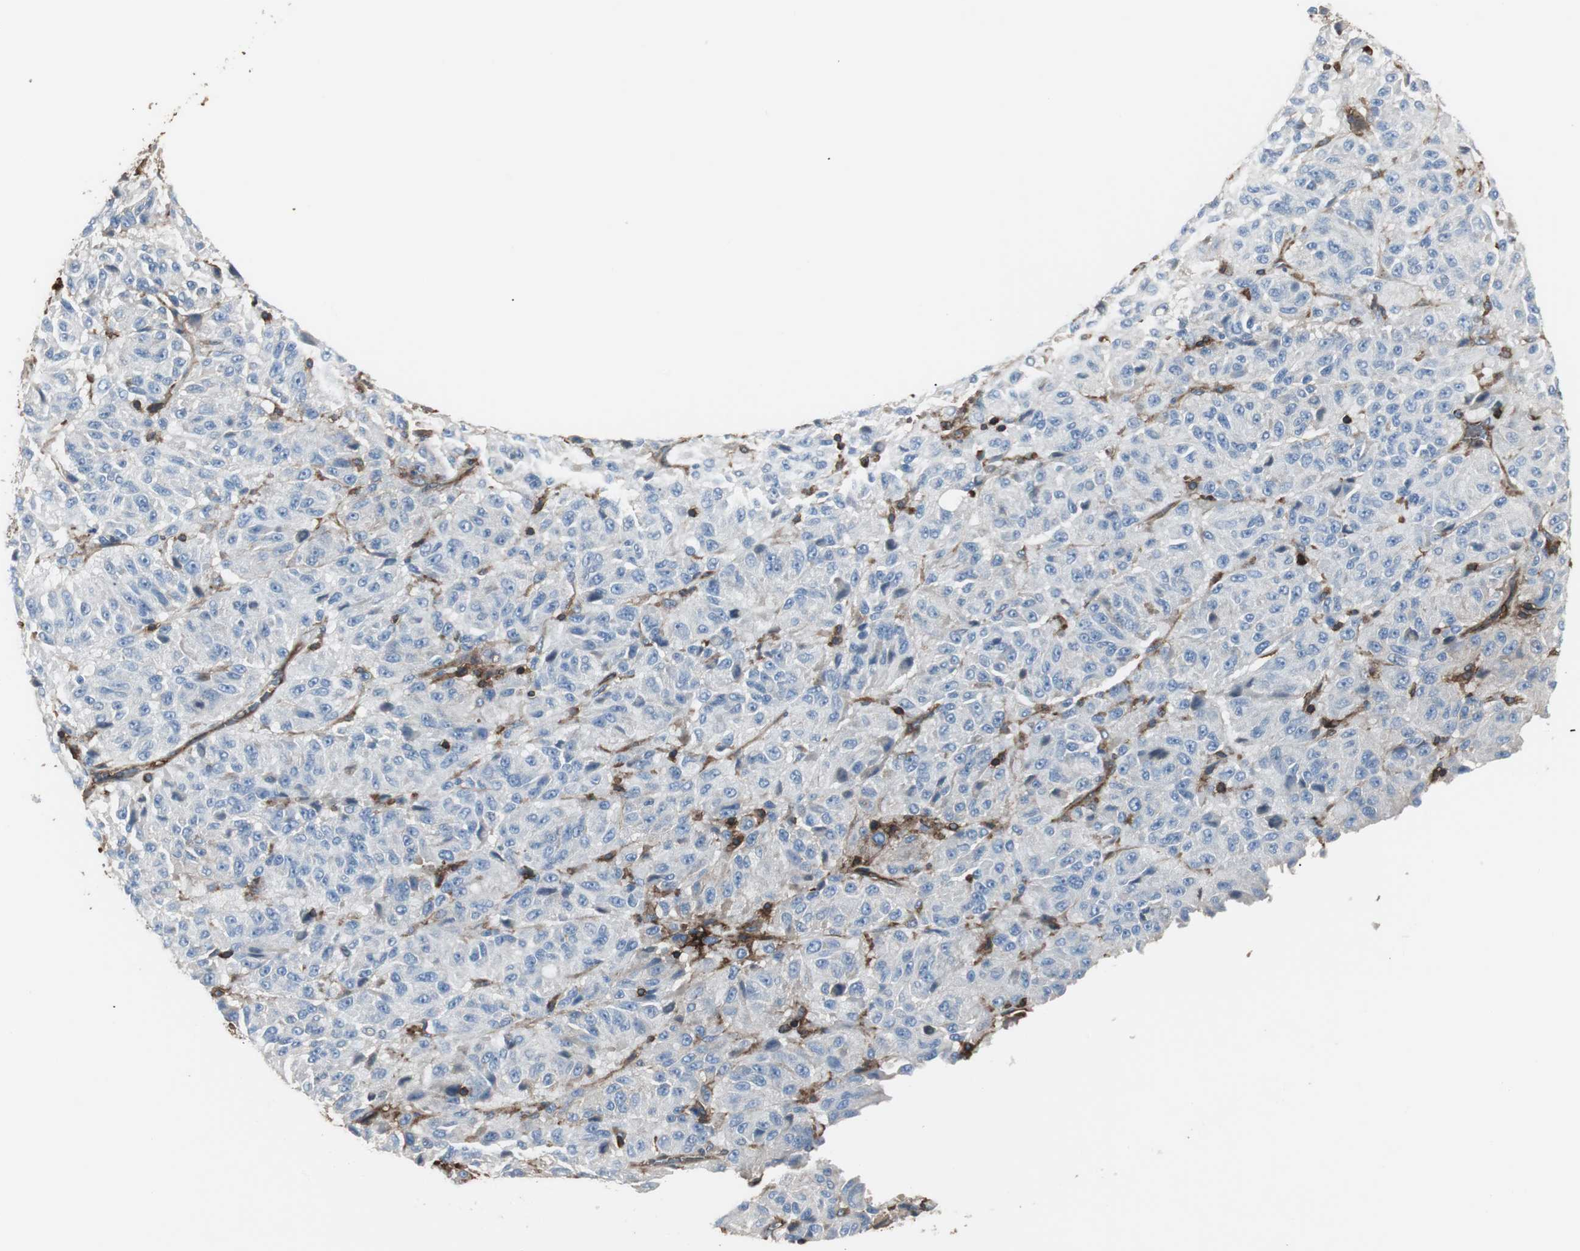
{"staining": {"intensity": "negative", "quantity": "none", "location": "none"}, "tissue": "melanoma", "cell_type": "Tumor cells", "image_type": "cancer", "snomed": [{"axis": "morphology", "description": "Malignant melanoma, Metastatic site"}, {"axis": "topography", "description": "Lung"}], "caption": "The IHC micrograph has no significant positivity in tumor cells of malignant melanoma (metastatic site) tissue.", "gene": "B2M", "patient": {"sex": "male", "age": 64}}